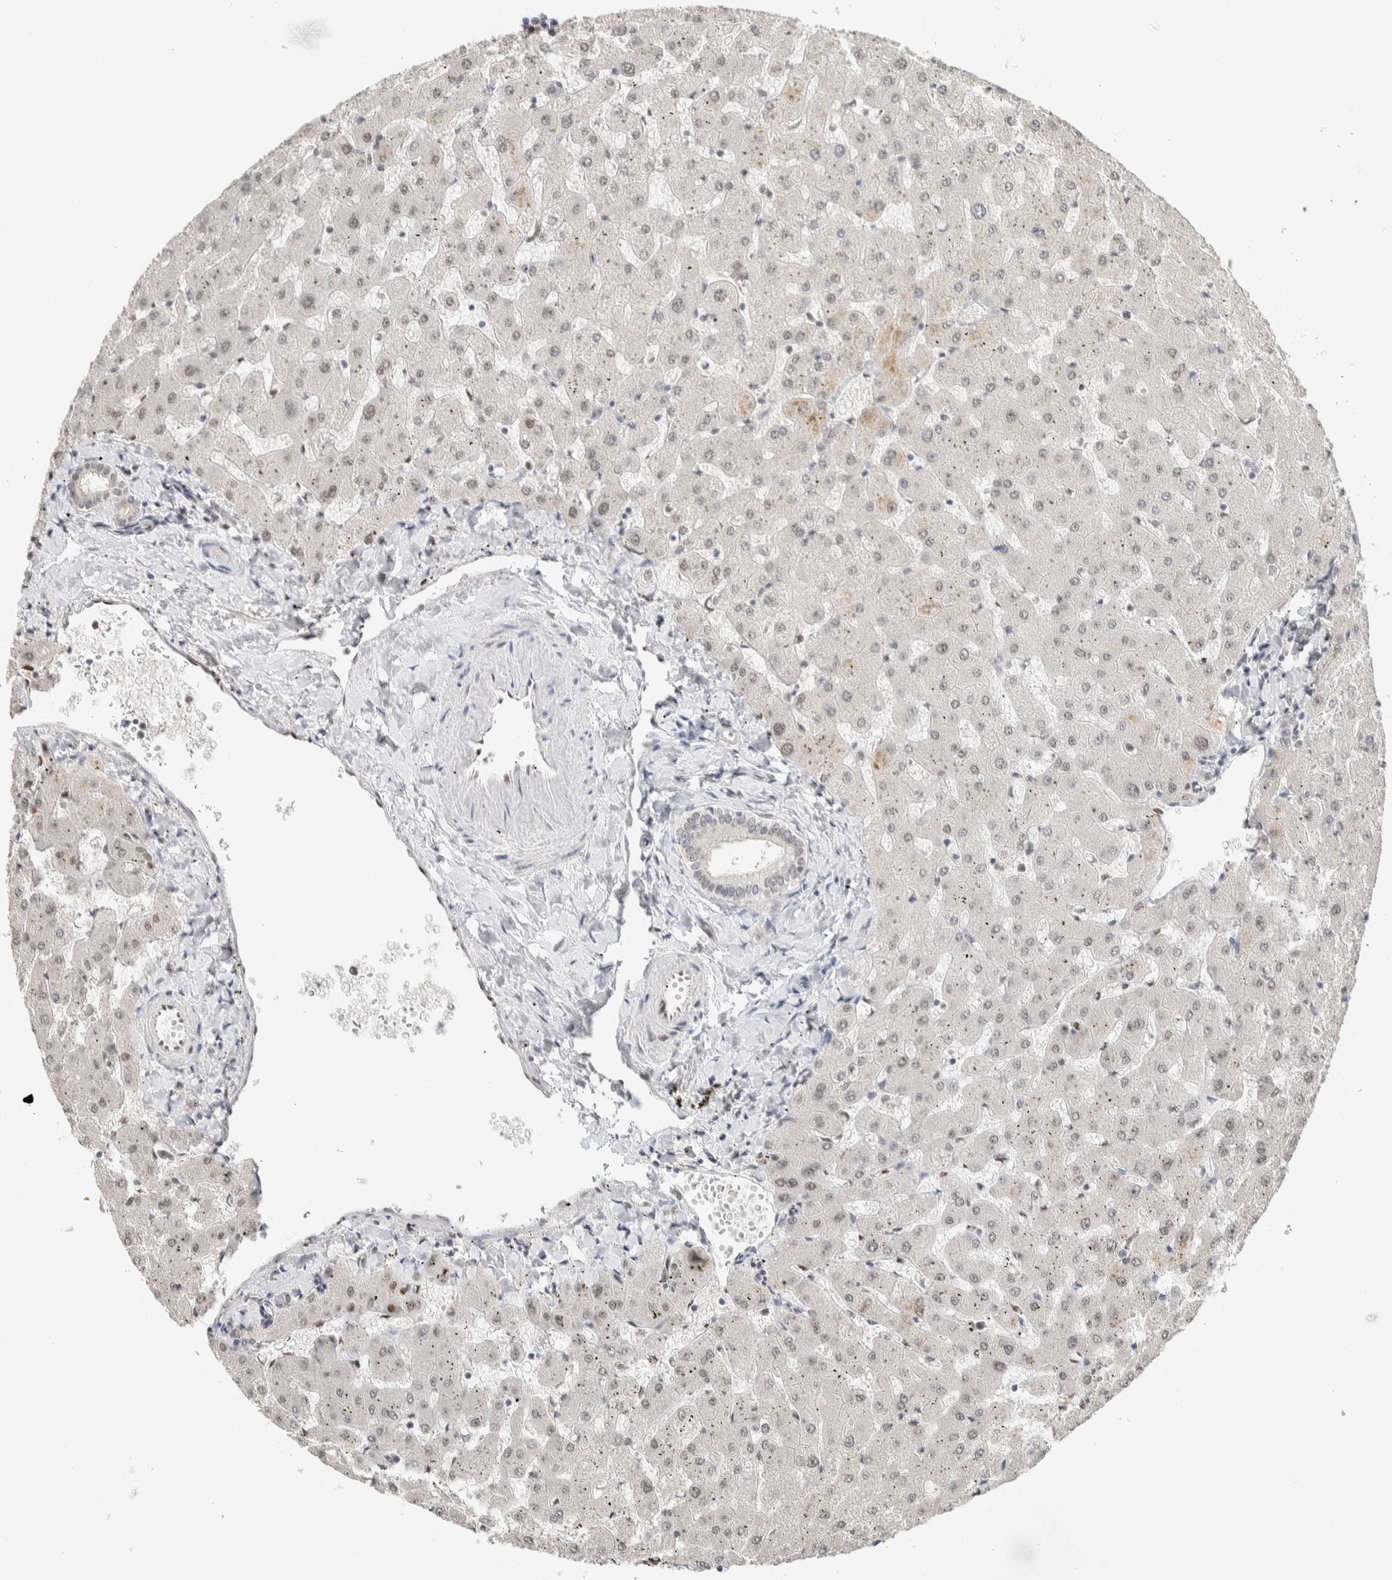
{"staining": {"intensity": "weak", "quantity": "<25%", "location": "nuclear"}, "tissue": "liver", "cell_type": "Cholangiocytes", "image_type": "normal", "snomed": [{"axis": "morphology", "description": "Normal tissue, NOS"}, {"axis": "topography", "description": "Liver"}], "caption": "IHC micrograph of unremarkable liver stained for a protein (brown), which shows no staining in cholangiocytes. (IHC, brightfield microscopy, high magnification).", "gene": "PUS7", "patient": {"sex": "female", "age": 63}}